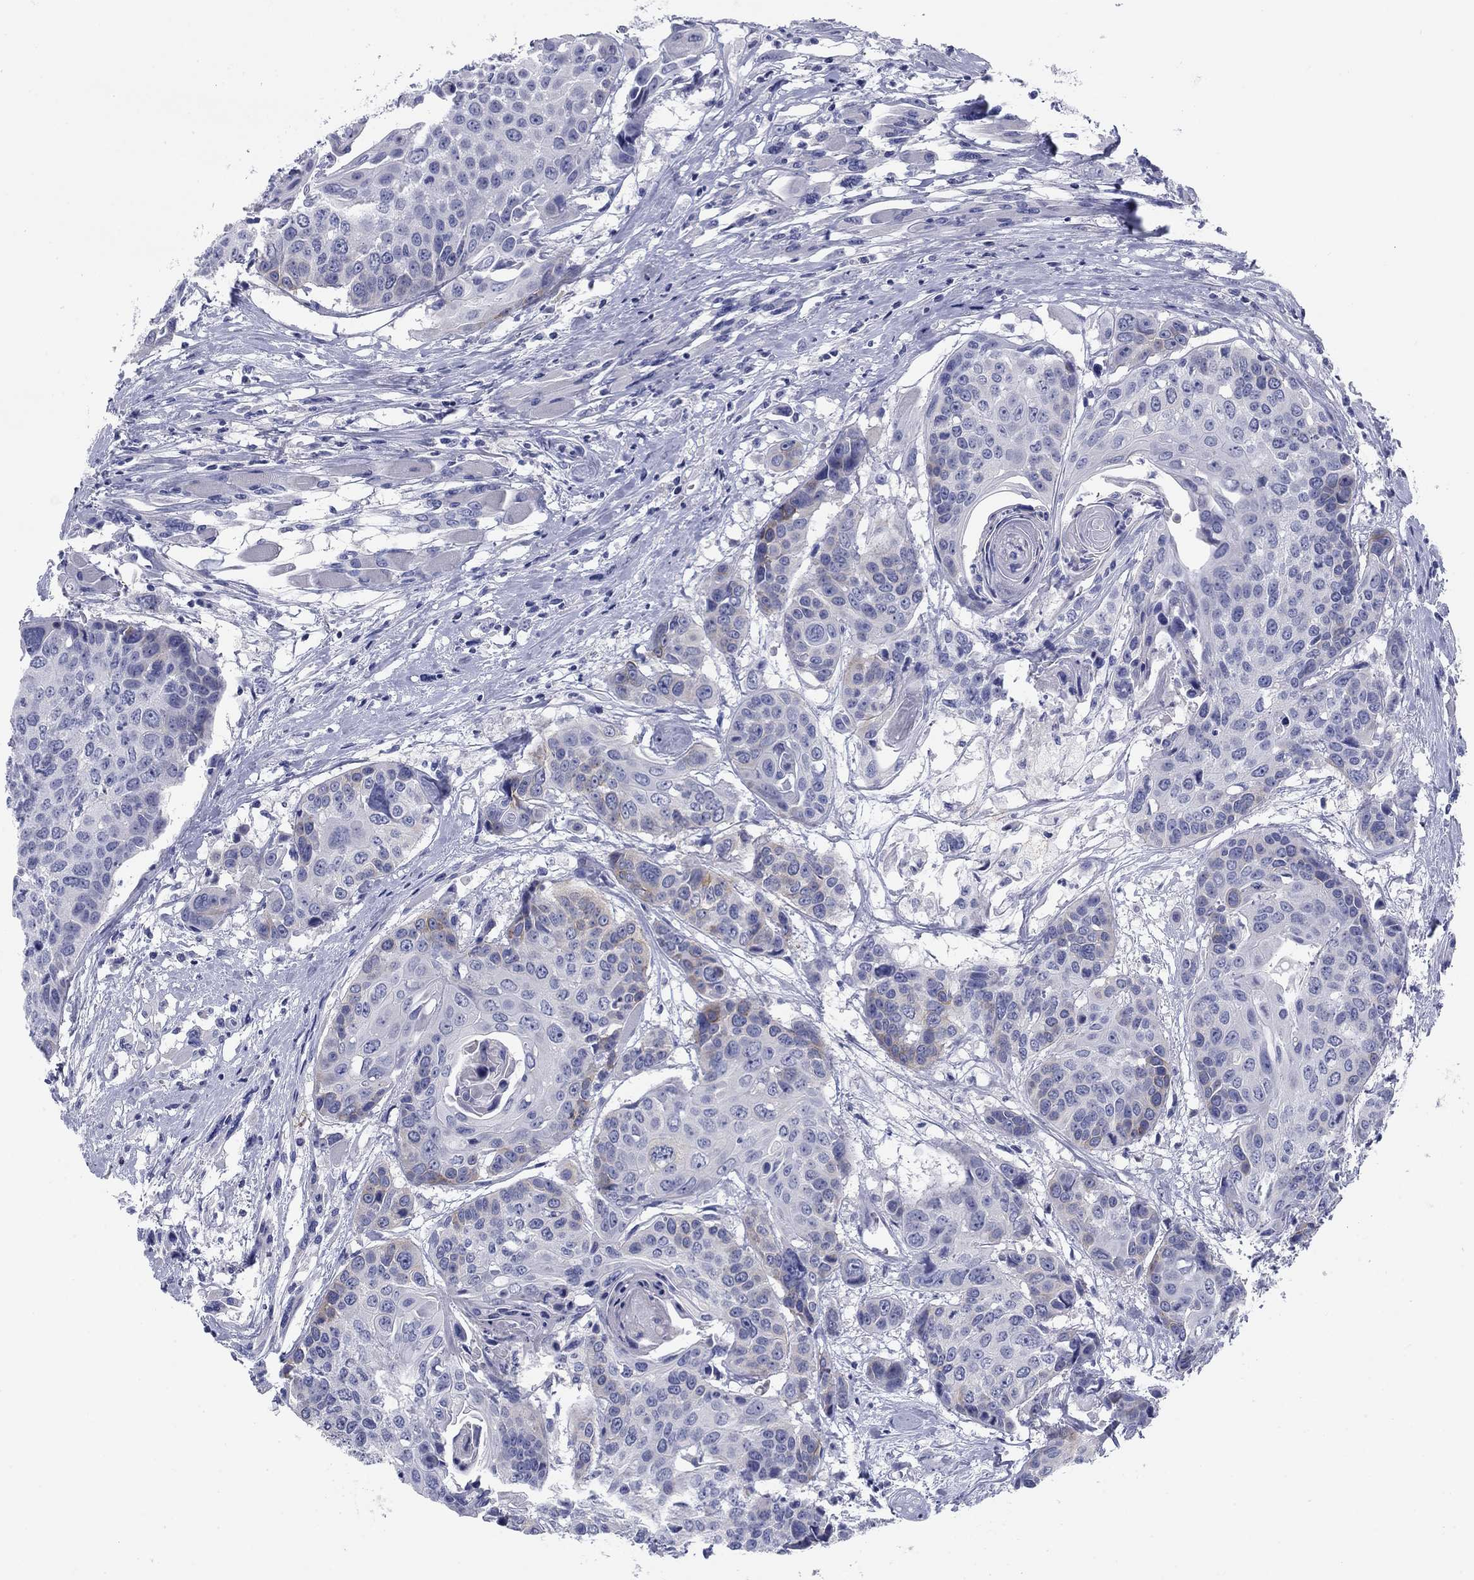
{"staining": {"intensity": "weak", "quantity": "<25%", "location": "cytoplasmic/membranous"}, "tissue": "head and neck cancer", "cell_type": "Tumor cells", "image_type": "cancer", "snomed": [{"axis": "morphology", "description": "Squamous cell carcinoma, NOS"}, {"axis": "topography", "description": "Oral tissue"}, {"axis": "topography", "description": "Head-Neck"}], "caption": "DAB (3,3'-diaminobenzidine) immunohistochemical staining of head and neck cancer displays no significant expression in tumor cells.", "gene": "KCNH1", "patient": {"sex": "male", "age": 56}}